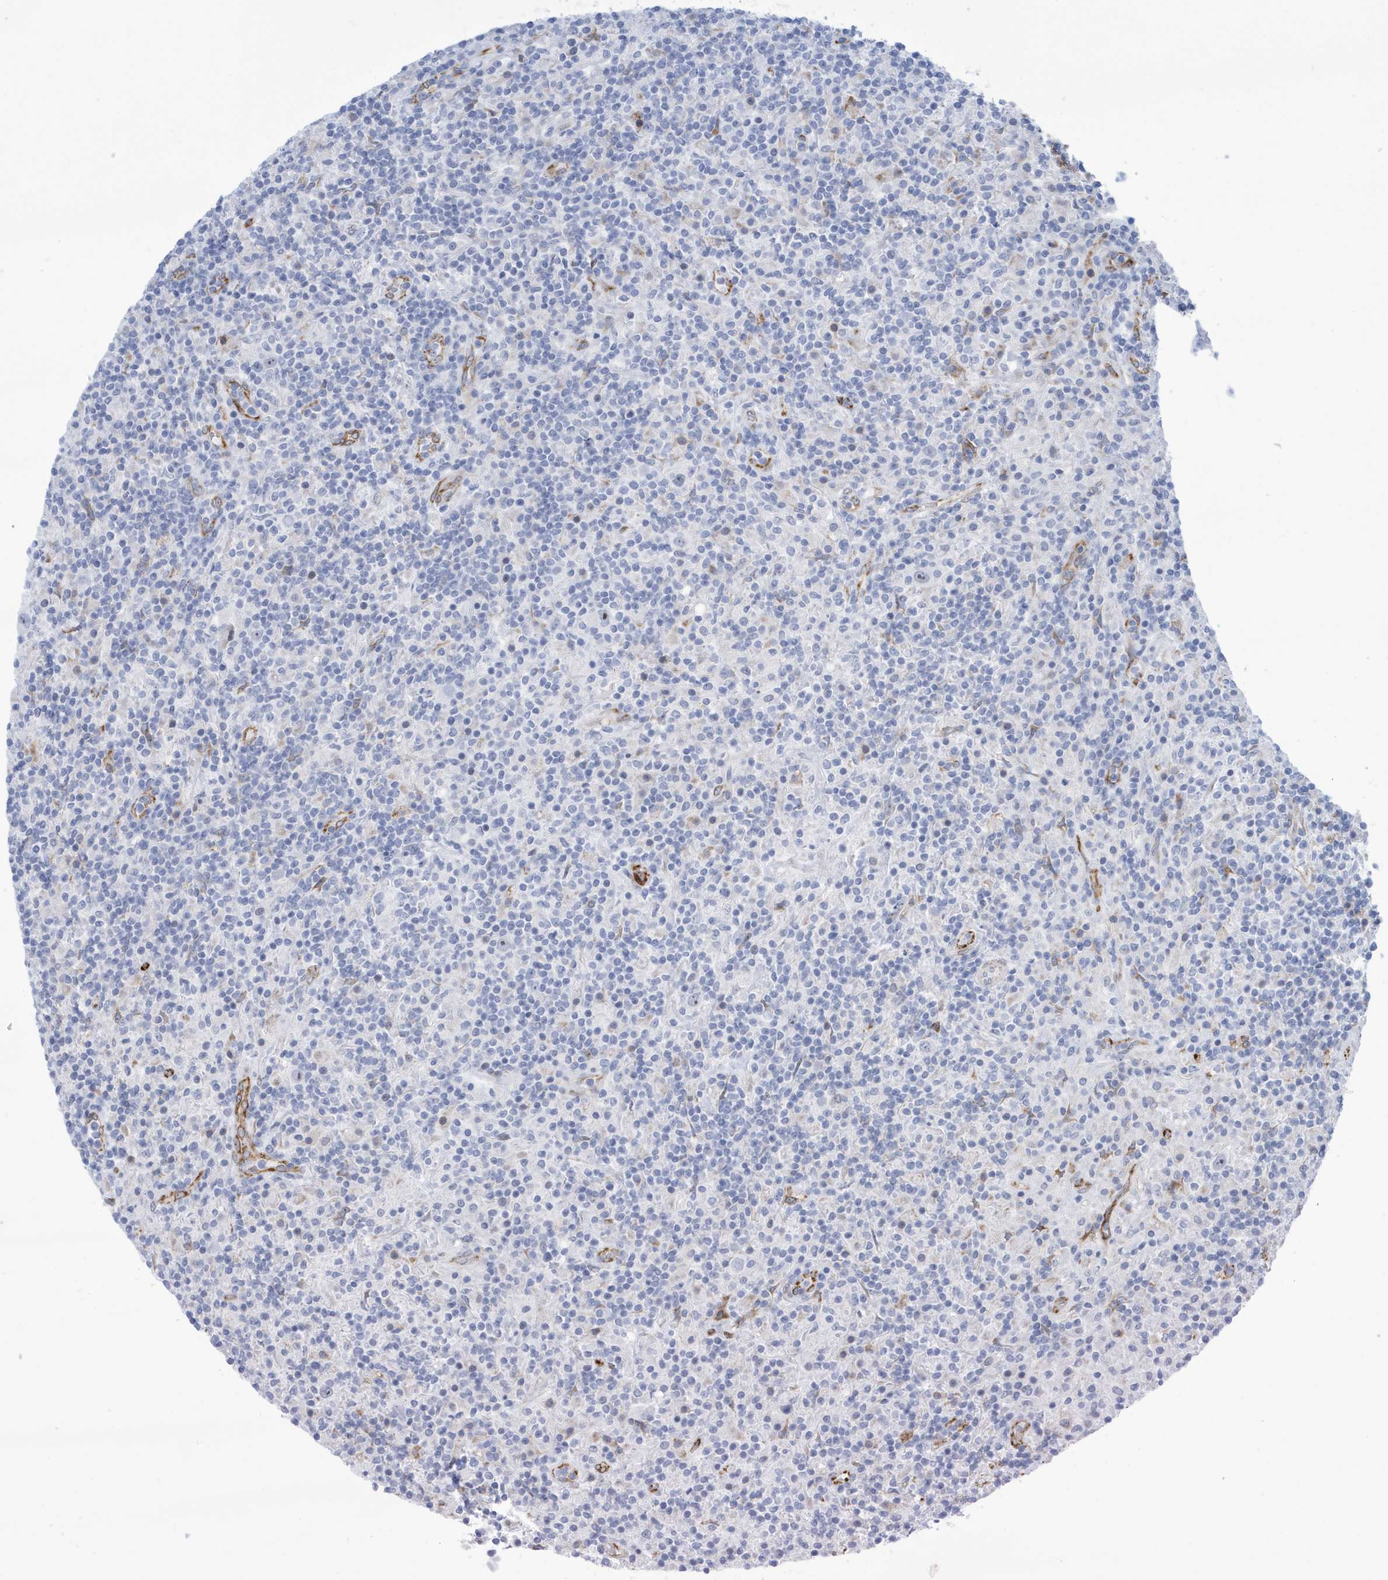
{"staining": {"intensity": "negative", "quantity": "none", "location": "none"}, "tissue": "lymphoma", "cell_type": "Tumor cells", "image_type": "cancer", "snomed": [{"axis": "morphology", "description": "Hodgkin's disease, NOS"}, {"axis": "topography", "description": "Lymph node"}], "caption": "DAB (3,3'-diaminobenzidine) immunohistochemical staining of lymphoma demonstrates no significant positivity in tumor cells.", "gene": "SEMA3F", "patient": {"sex": "male", "age": 70}}